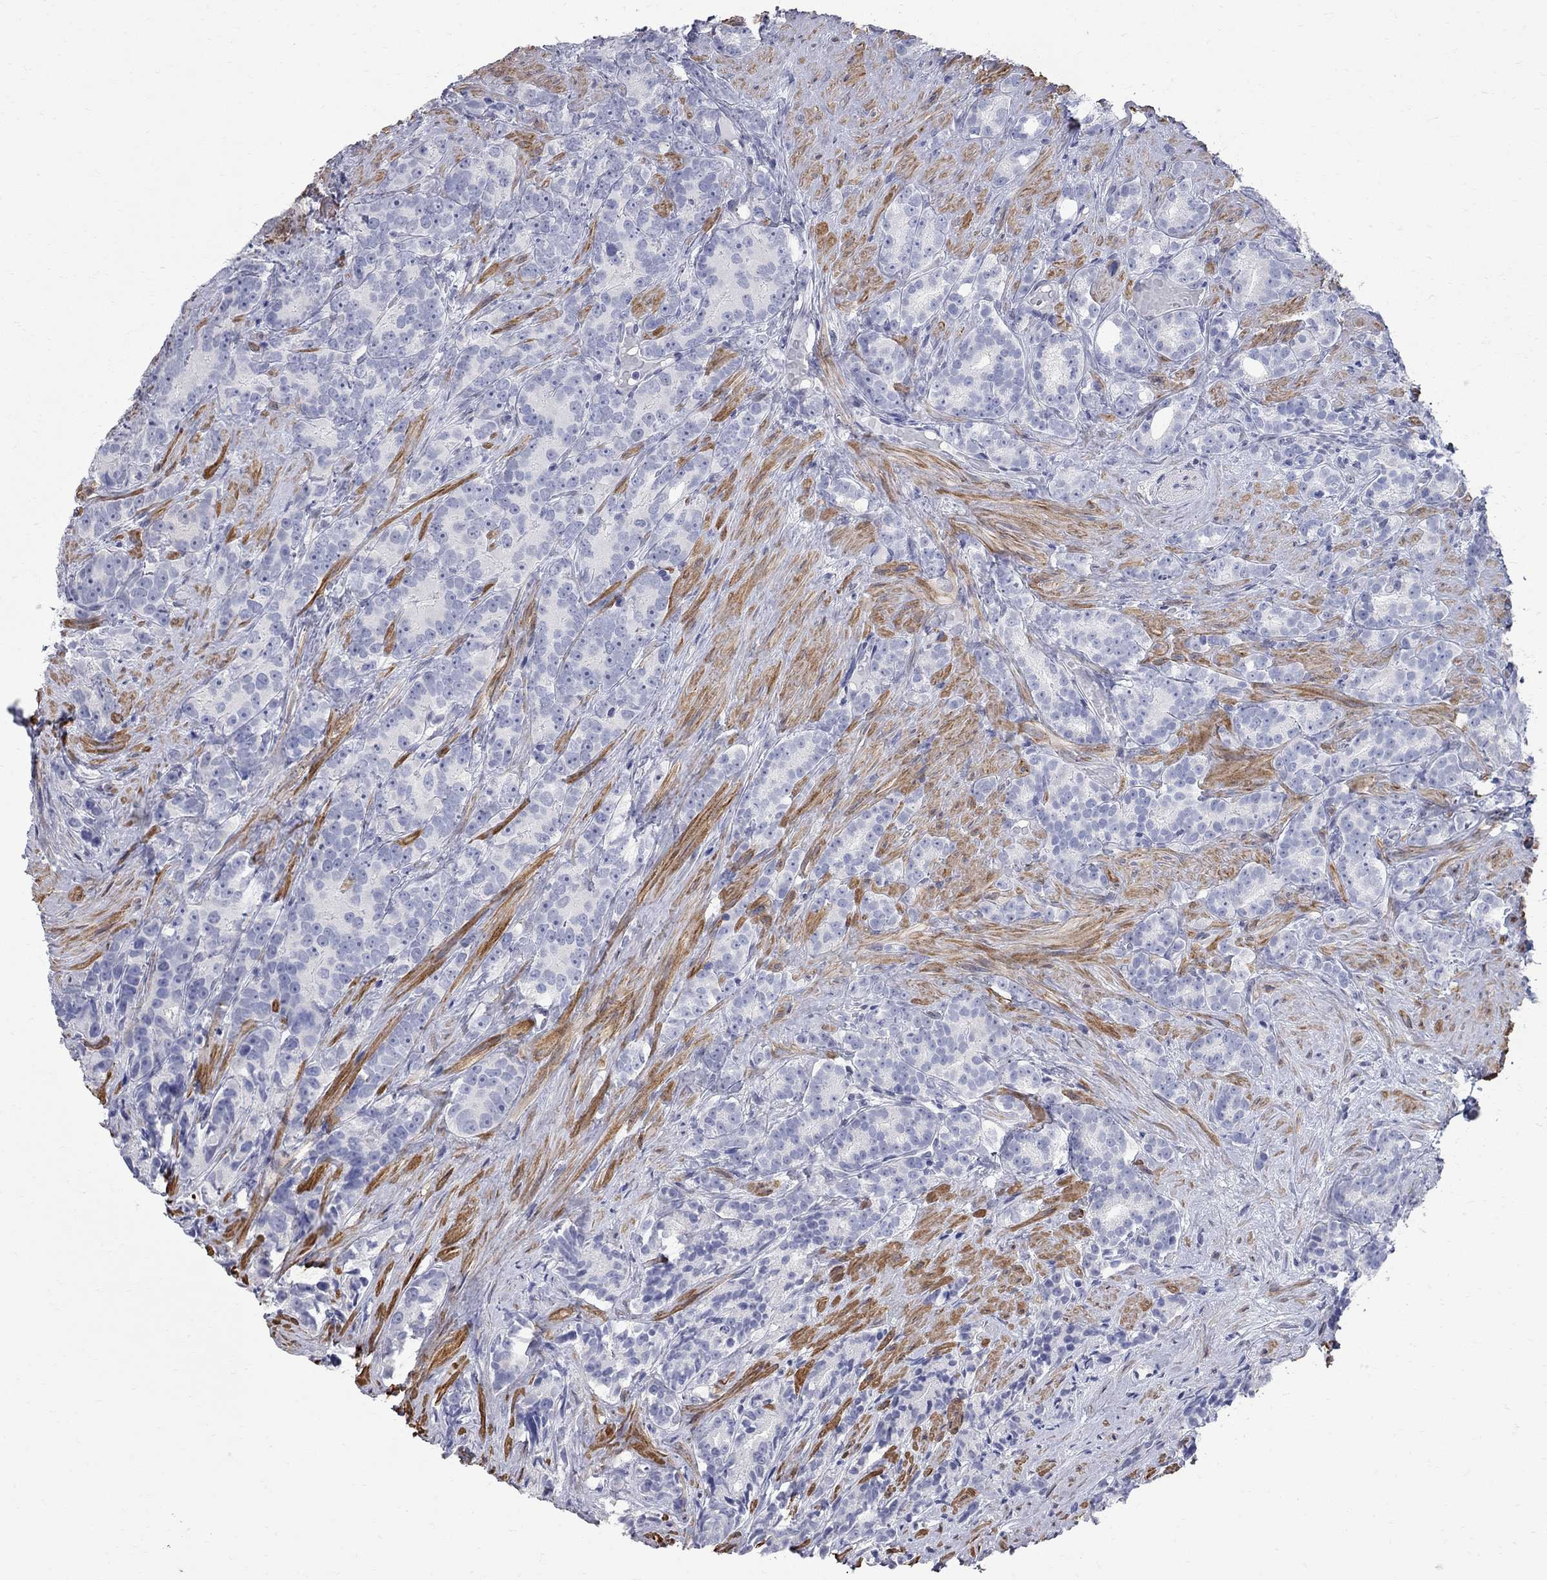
{"staining": {"intensity": "negative", "quantity": "none", "location": "none"}, "tissue": "prostate cancer", "cell_type": "Tumor cells", "image_type": "cancer", "snomed": [{"axis": "morphology", "description": "Adenocarcinoma, High grade"}, {"axis": "topography", "description": "Prostate"}], "caption": "DAB immunohistochemical staining of human prostate cancer demonstrates no significant staining in tumor cells.", "gene": "BPIFB1", "patient": {"sex": "male", "age": 90}}